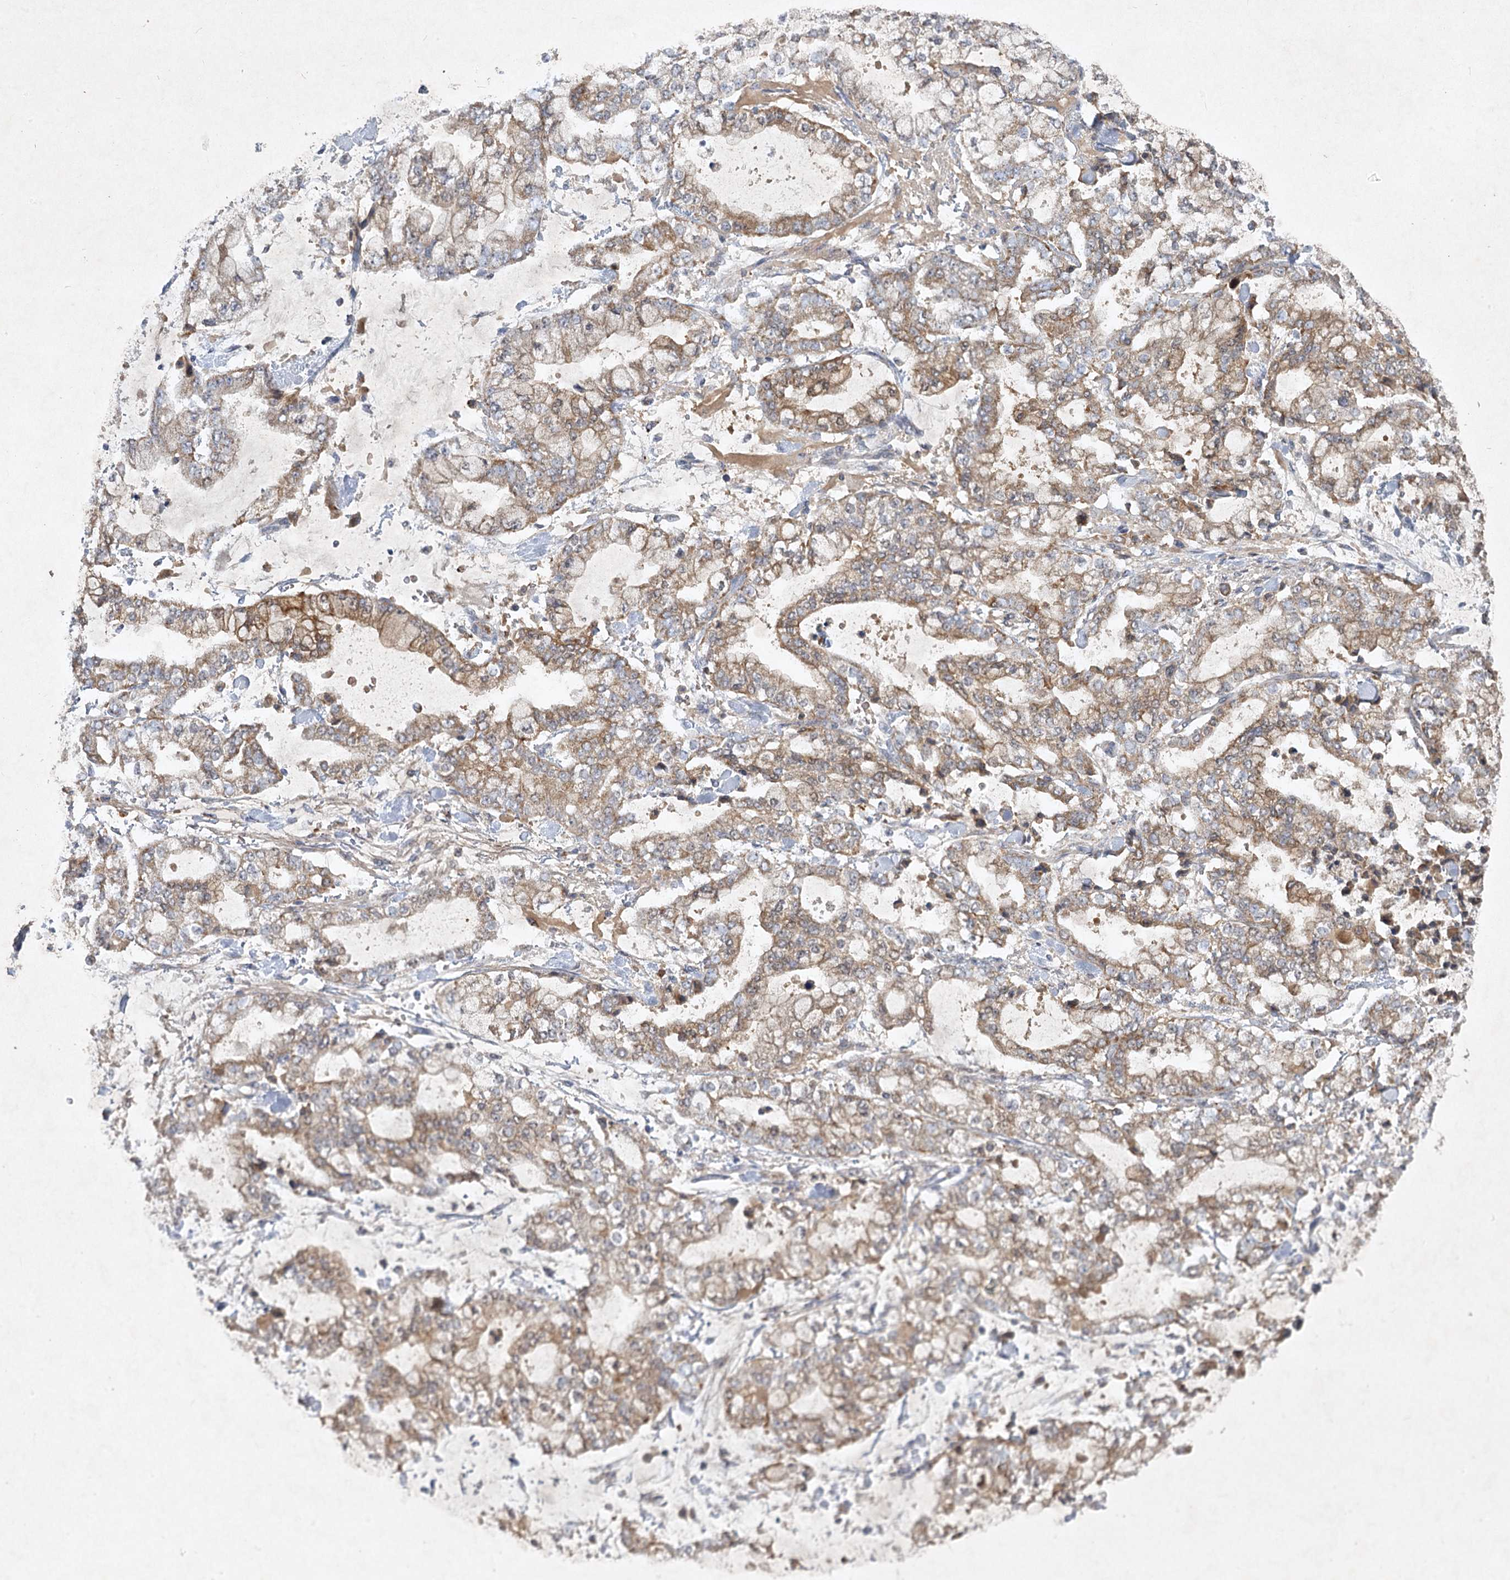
{"staining": {"intensity": "moderate", "quantity": ">75%", "location": "cytoplasmic/membranous"}, "tissue": "stomach cancer", "cell_type": "Tumor cells", "image_type": "cancer", "snomed": [{"axis": "morphology", "description": "Normal tissue, NOS"}, {"axis": "morphology", "description": "Adenocarcinoma, NOS"}, {"axis": "topography", "description": "Stomach, upper"}, {"axis": "topography", "description": "Stomach"}], "caption": "Protein expression analysis of human stomach cancer (adenocarcinoma) reveals moderate cytoplasmic/membranous staining in about >75% of tumor cells. (brown staining indicates protein expression, while blue staining denotes nuclei).", "gene": "PYROXD2", "patient": {"sex": "male", "age": 76}}